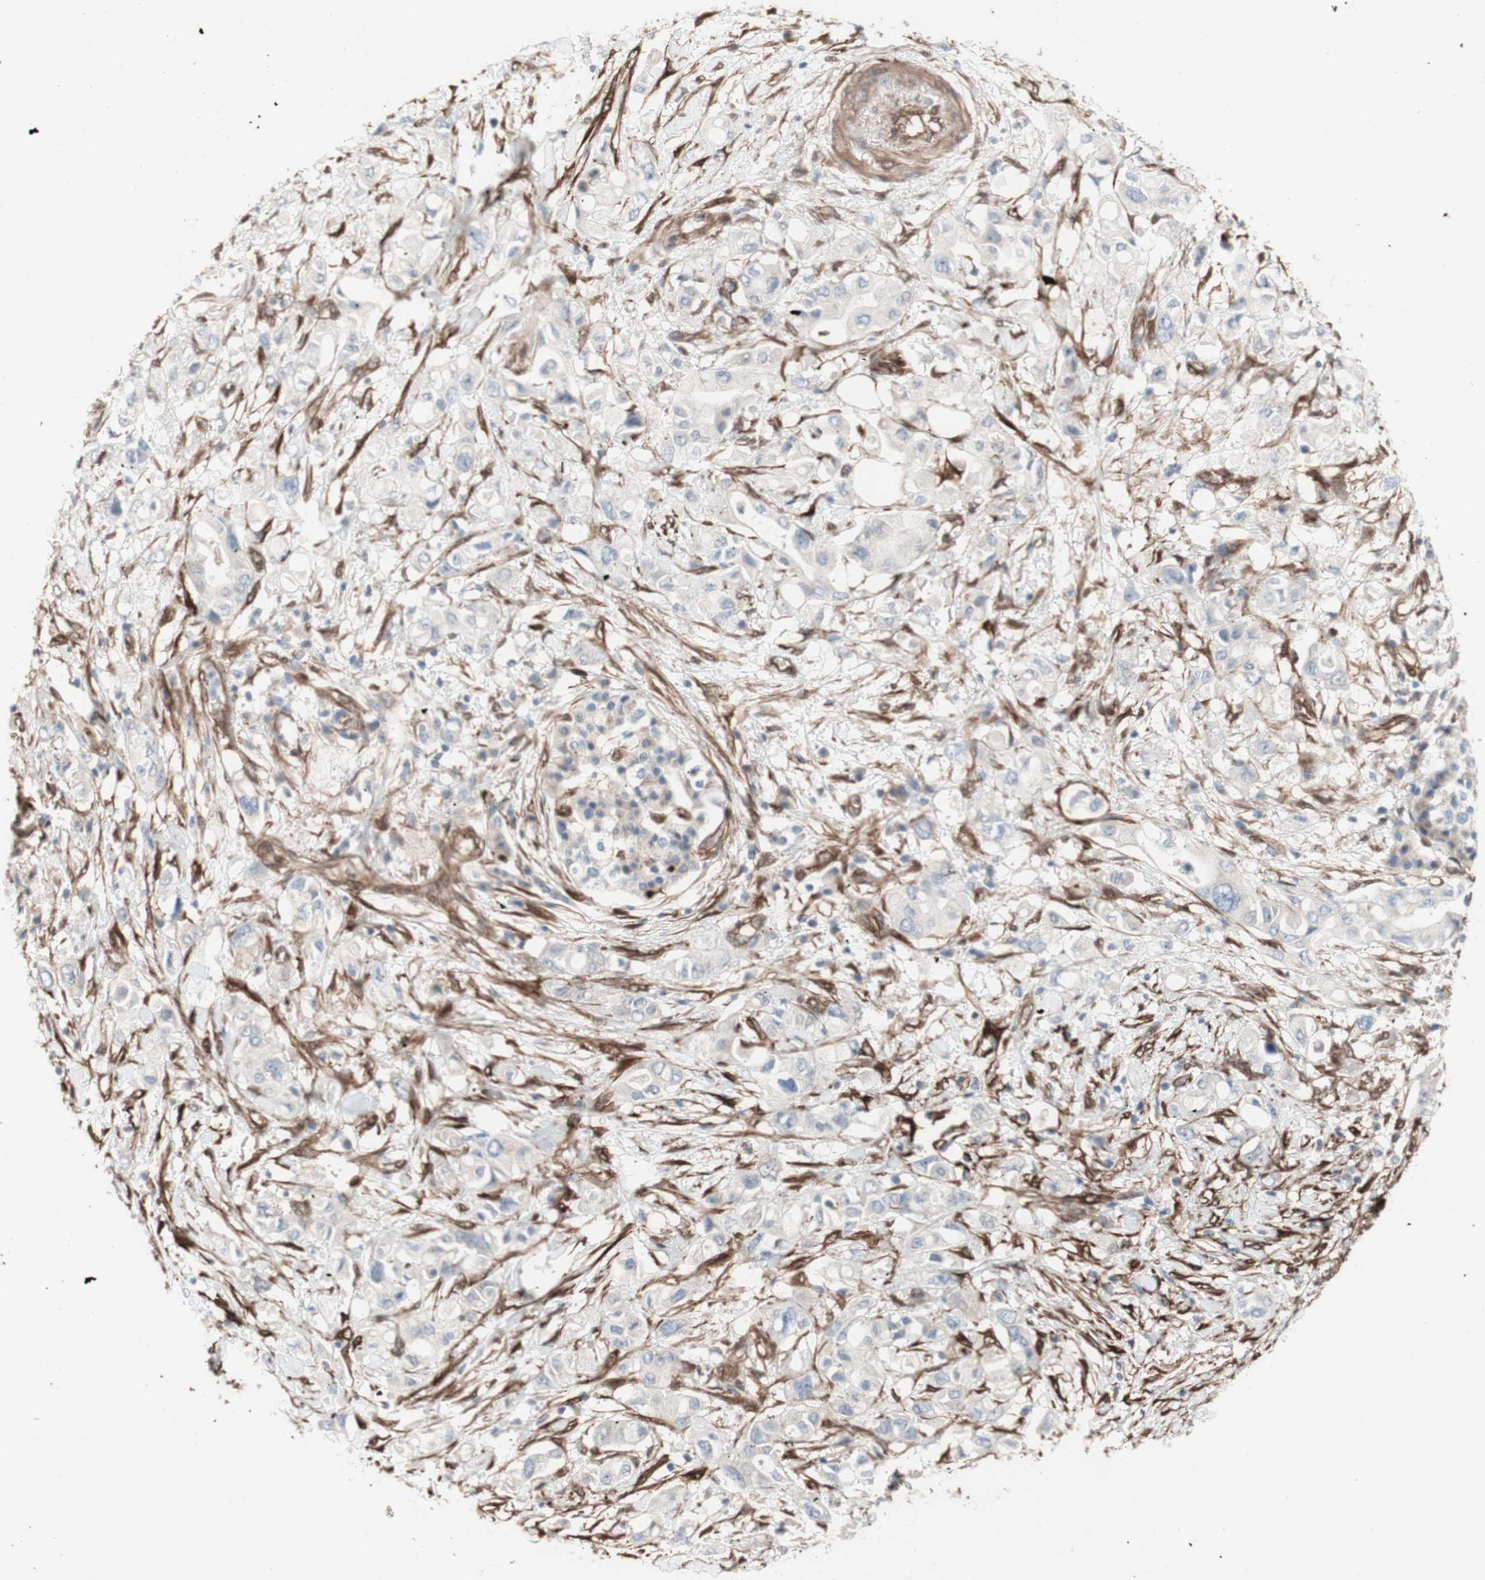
{"staining": {"intensity": "weak", "quantity": ">75%", "location": "cytoplasmic/membranous"}, "tissue": "pancreatic cancer", "cell_type": "Tumor cells", "image_type": "cancer", "snomed": [{"axis": "morphology", "description": "Adenocarcinoma, NOS"}, {"axis": "topography", "description": "Pancreas"}], "caption": "Immunohistochemistry photomicrograph of human pancreatic adenocarcinoma stained for a protein (brown), which reveals low levels of weak cytoplasmic/membranous positivity in approximately >75% of tumor cells.", "gene": "CNN3", "patient": {"sex": "female", "age": 56}}